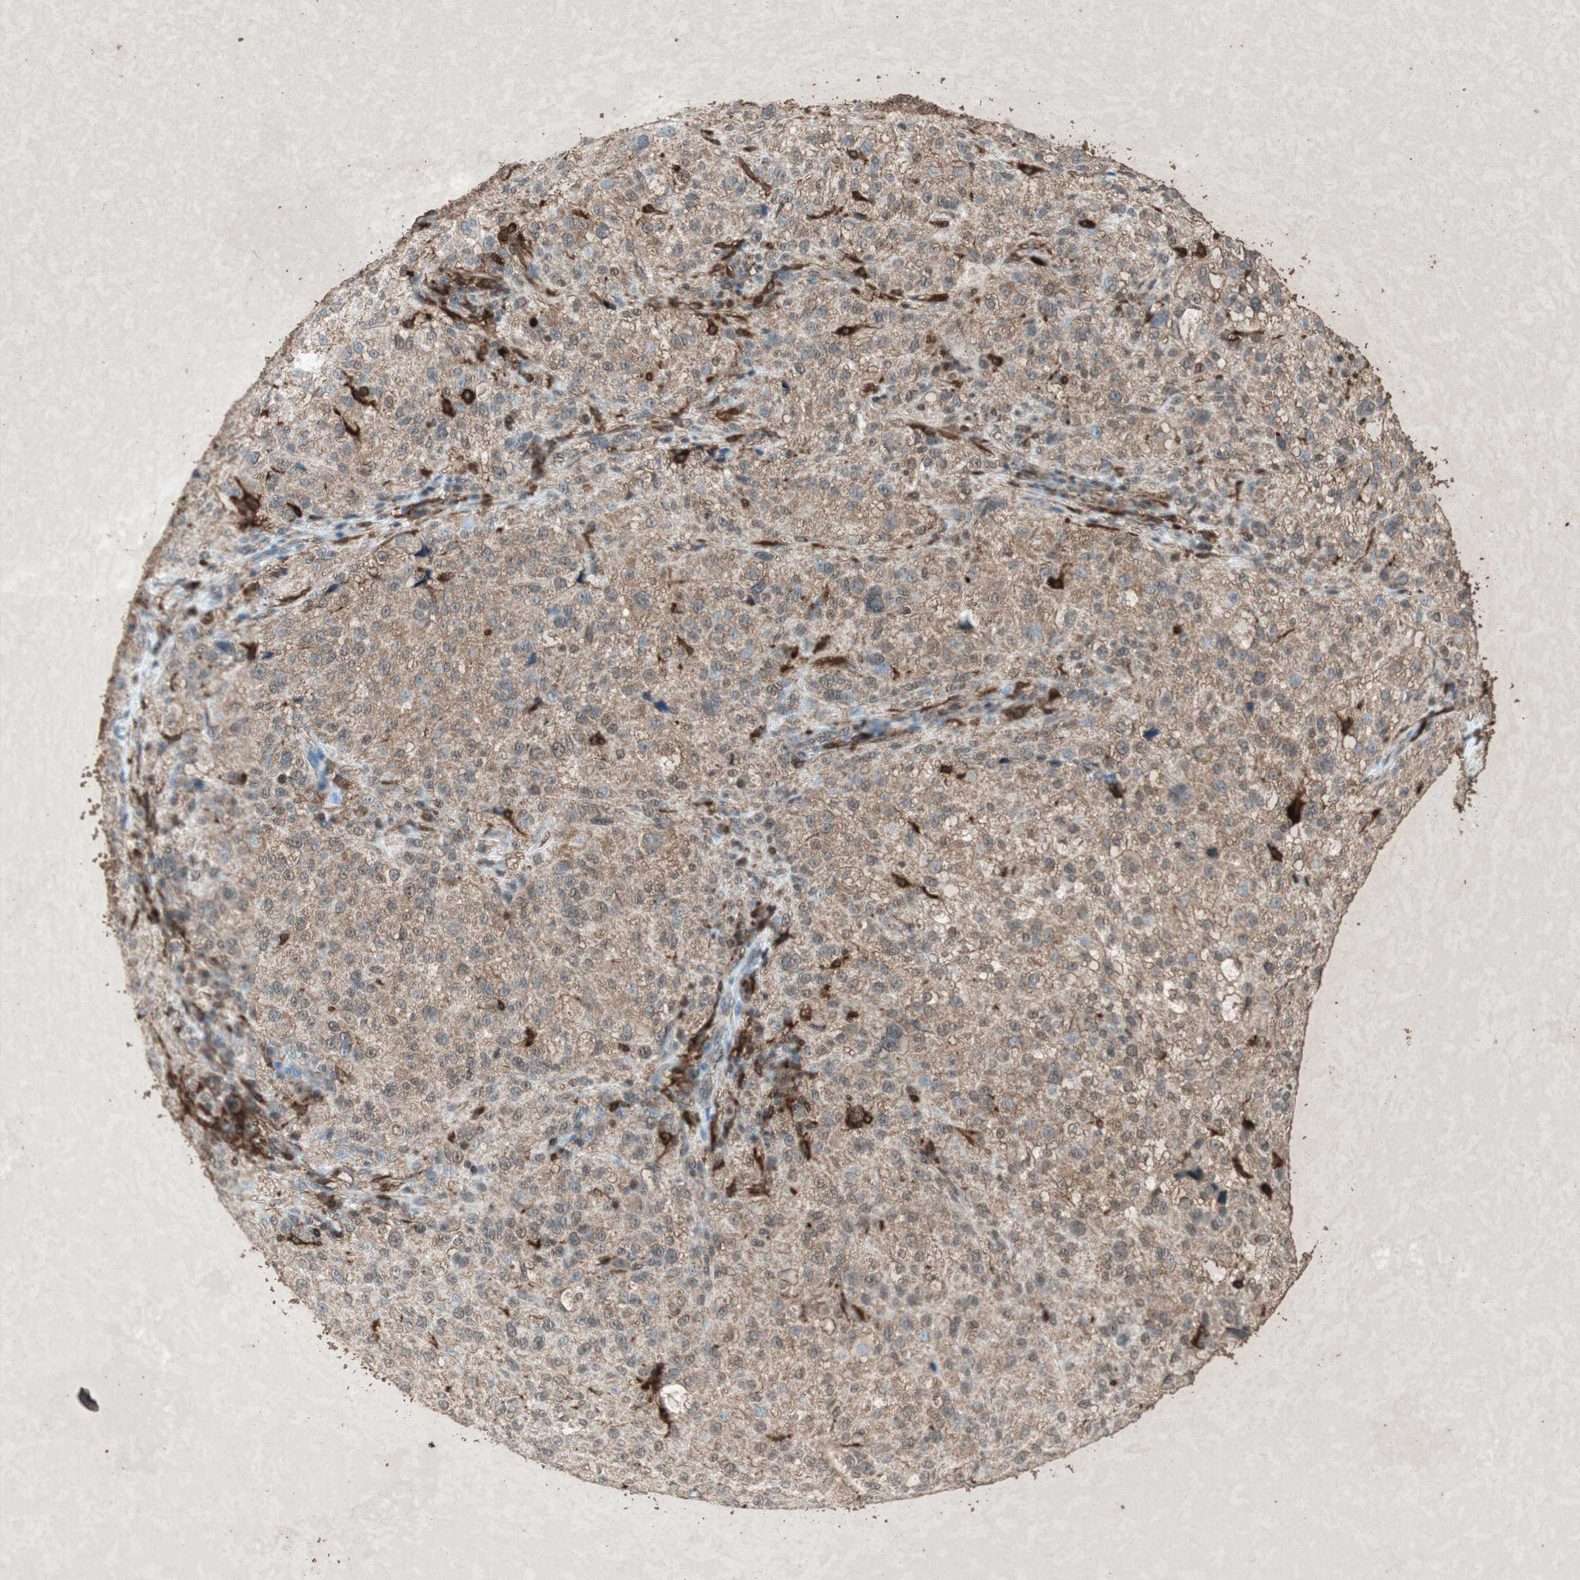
{"staining": {"intensity": "weak", "quantity": ">75%", "location": "cytoplasmic/membranous"}, "tissue": "melanoma", "cell_type": "Tumor cells", "image_type": "cancer", "snomed": [{"axis": "morphology", "description": "Necrosis, NOS"}, {"axis": "morphology", "description": "Malignant melanoma, NOS"}, {"axis": "topography", "description": "Skin"}], "caption": "A micrograph of malignant melanoma stained for a protein demonstrates weak cytoplasmic/membranous brown staining in tumor cells.", "gene": "TYROBP", "patient": {"sex": "female", "age": 87}}